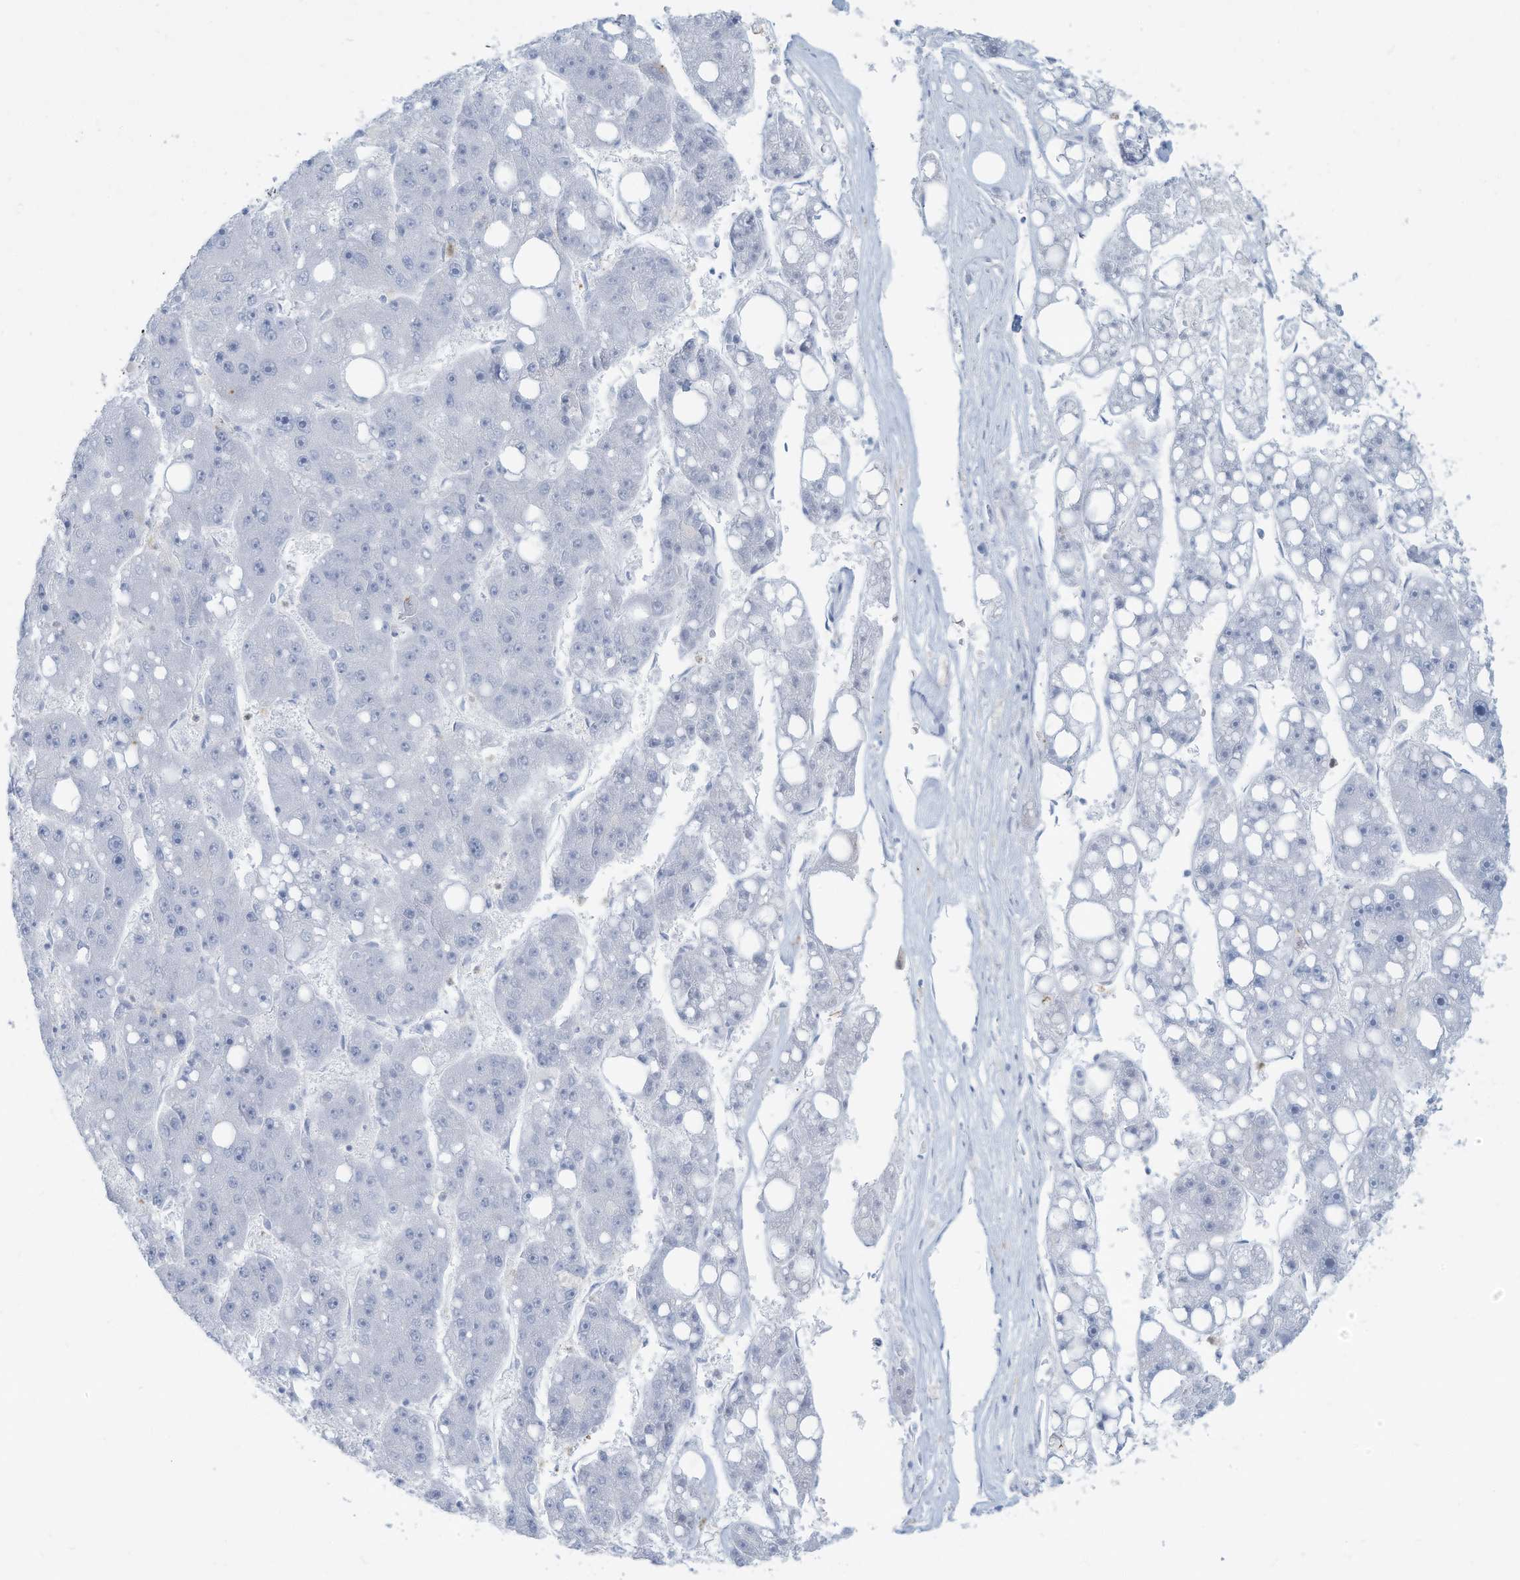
{"staining": {"intensity": "negative", "quantity": "none", "location": "none"}, "tissue": "liver cancer", "cell_type": "Tumor cells", "image_type": "cancer", "snomed": [{"axis": "morphology", "description": "Carcinoma, Hepatocellular, NOS"}, {"axis": "topography", "description": "Liver"}], "caption": "This is a photomicrograph of IHC staining of liver hepatocellular carcinoma, which shows no expression in tumor cells. Nuclei are stained in blue.", "gene": "ERI2", "patient": {"sex": "female", "age": 61}}